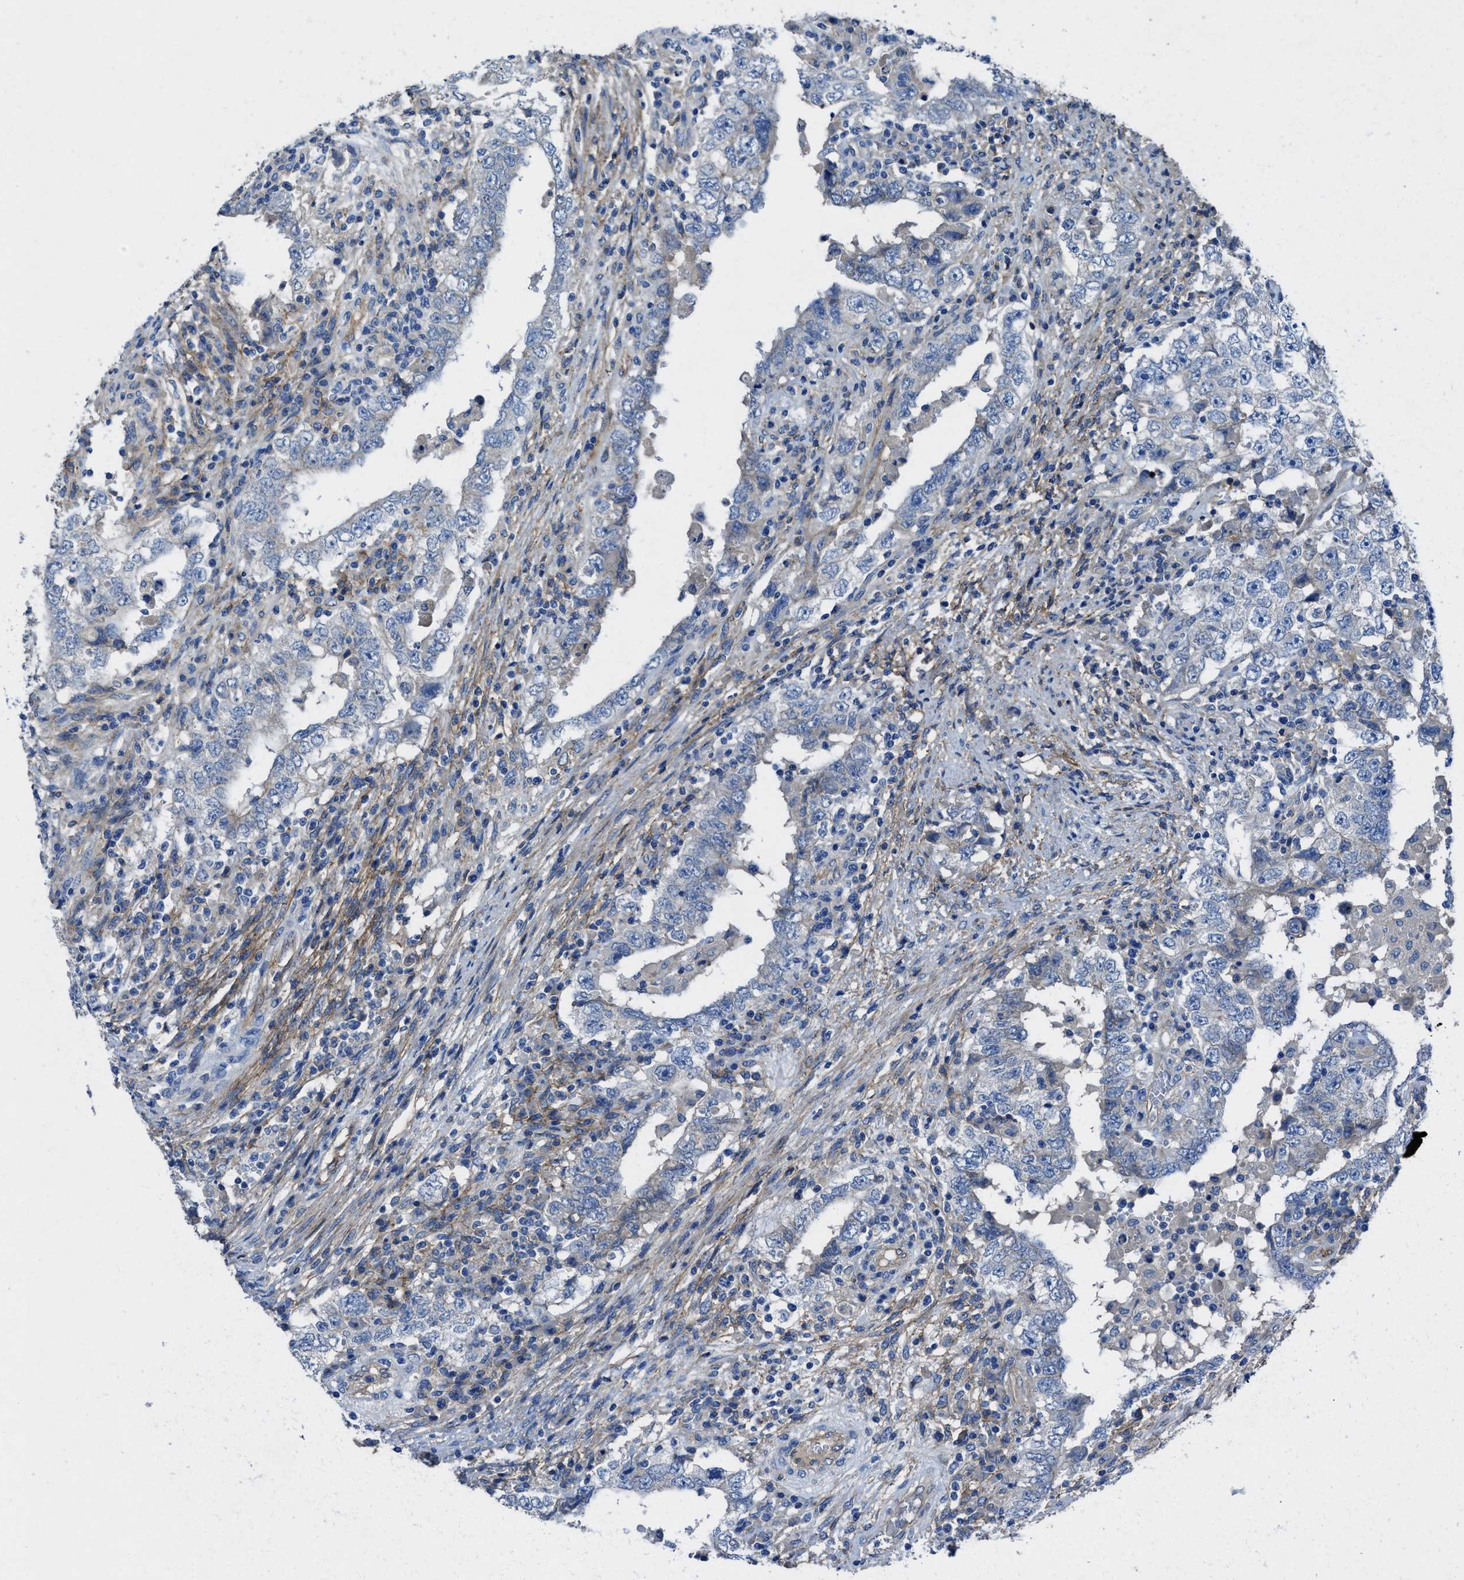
{"staining": {"intensity": "negative", "quantity": "none", "location": "none"}, "tissue": "testis cancer", "cell_type": "Tumor cells", "image_type": "cancer", "snomed": [{"axis": "morphology", "description": "Carcinoma, Embryonal, NOS"}, {"axis": "topography", "description": "Testis"}], "caption": "Protein analysis of testis cancer (embryonal carcinoma) exhibits no significant positivity in tumor cells.", "gene": "PTGFRN", "patient": {"sex": "male", "age": 26}}